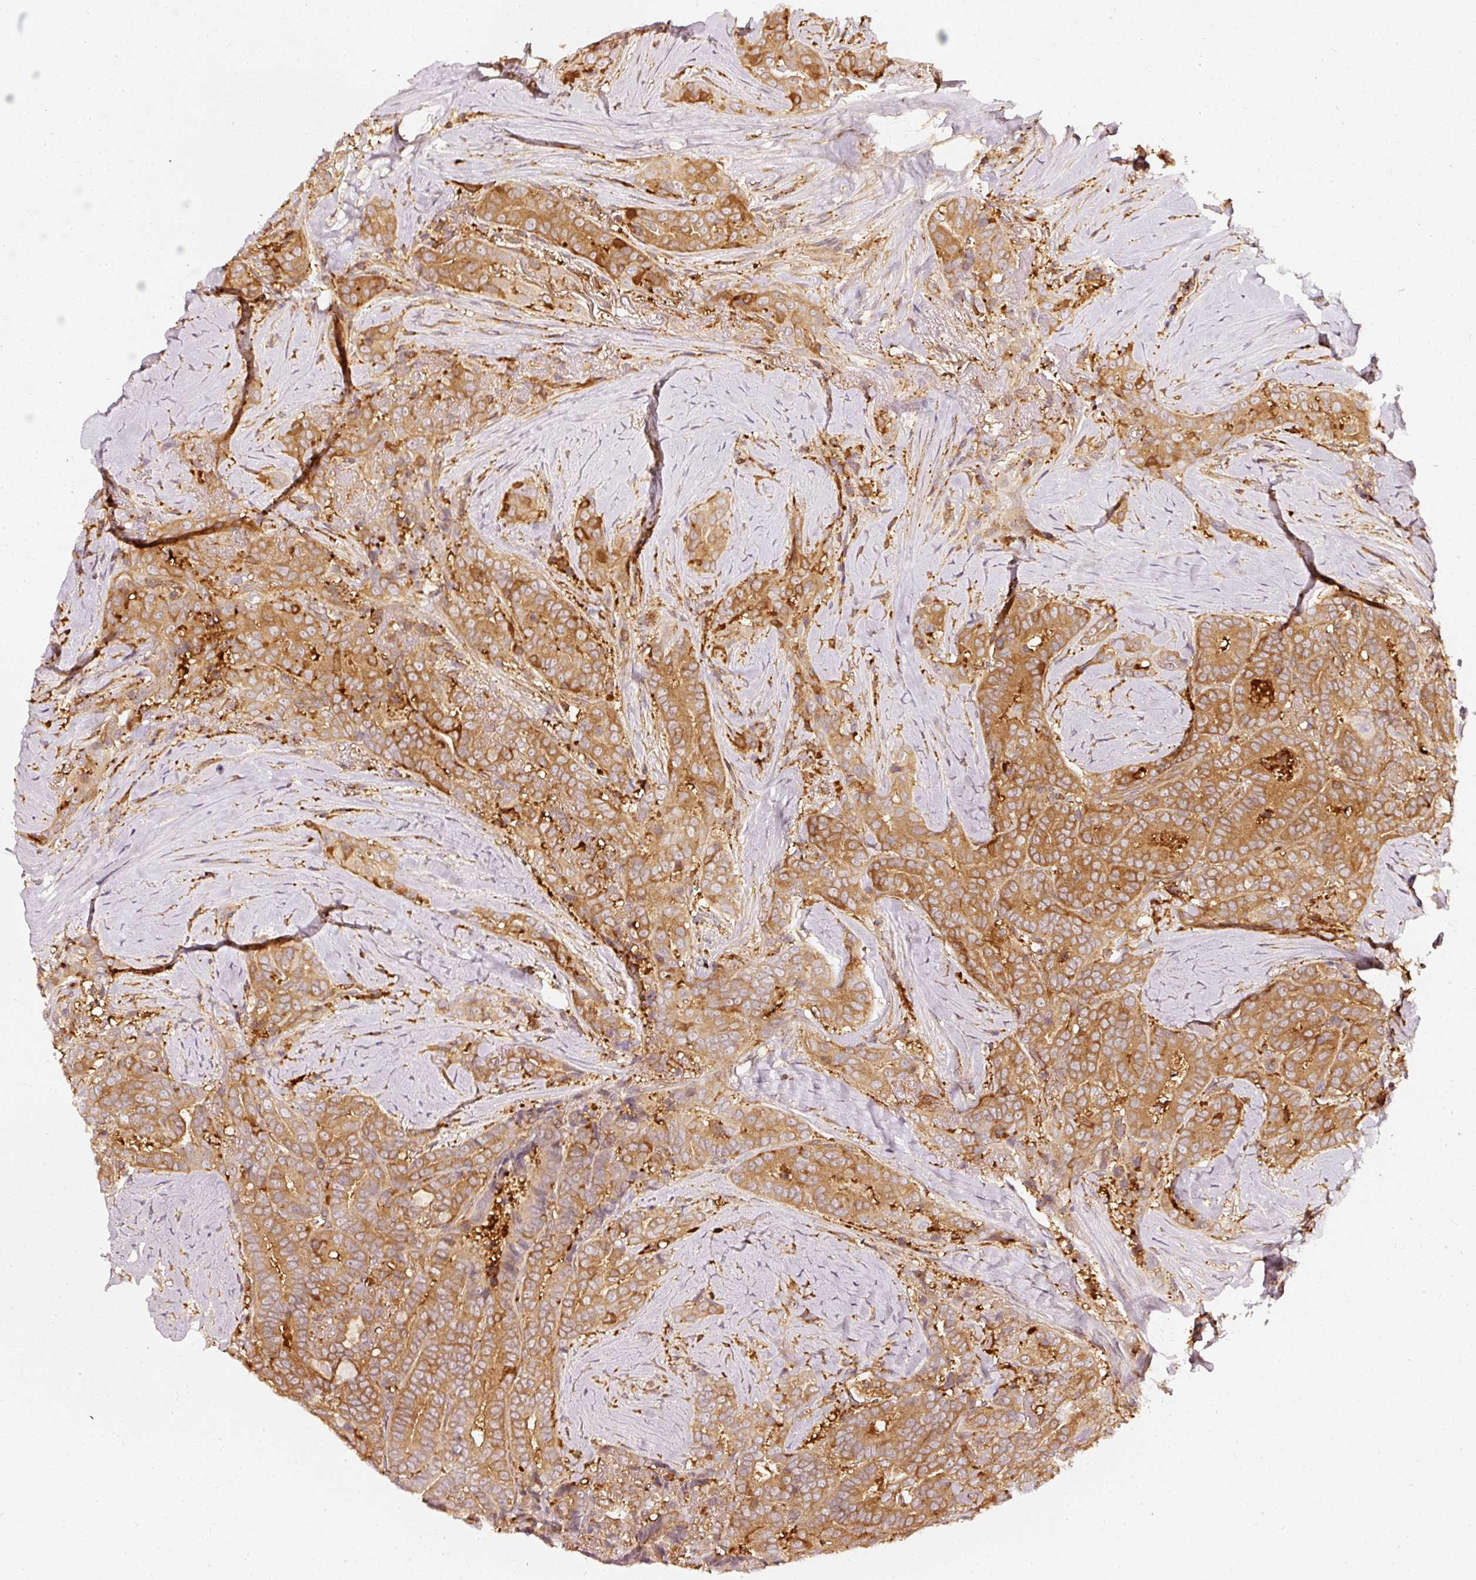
{"staining": {"intensity": "strong", "quantity": ">75%", "location": "cytoplasmic/membranous"}, "tissue": "thyroid cancer", "cell_type": "Tumor cells", "image_type": "cancer", "snomed": [{"axis": "morphology", "description": "Papillary adenocarcinoma, NOS"}, {"axis": "topography", "description": "Thyroid gland"}], "caption": "An IHC histopathology image of neoplastic tissue is shown. Protein staining in brown labels strong cytoplasmic/membranous positivity in thyroid cancer (papillary adenocarcinoma) within tumor cells.", "gene": "ASMTL", "patient": {"sex": "male", "age": 61}}